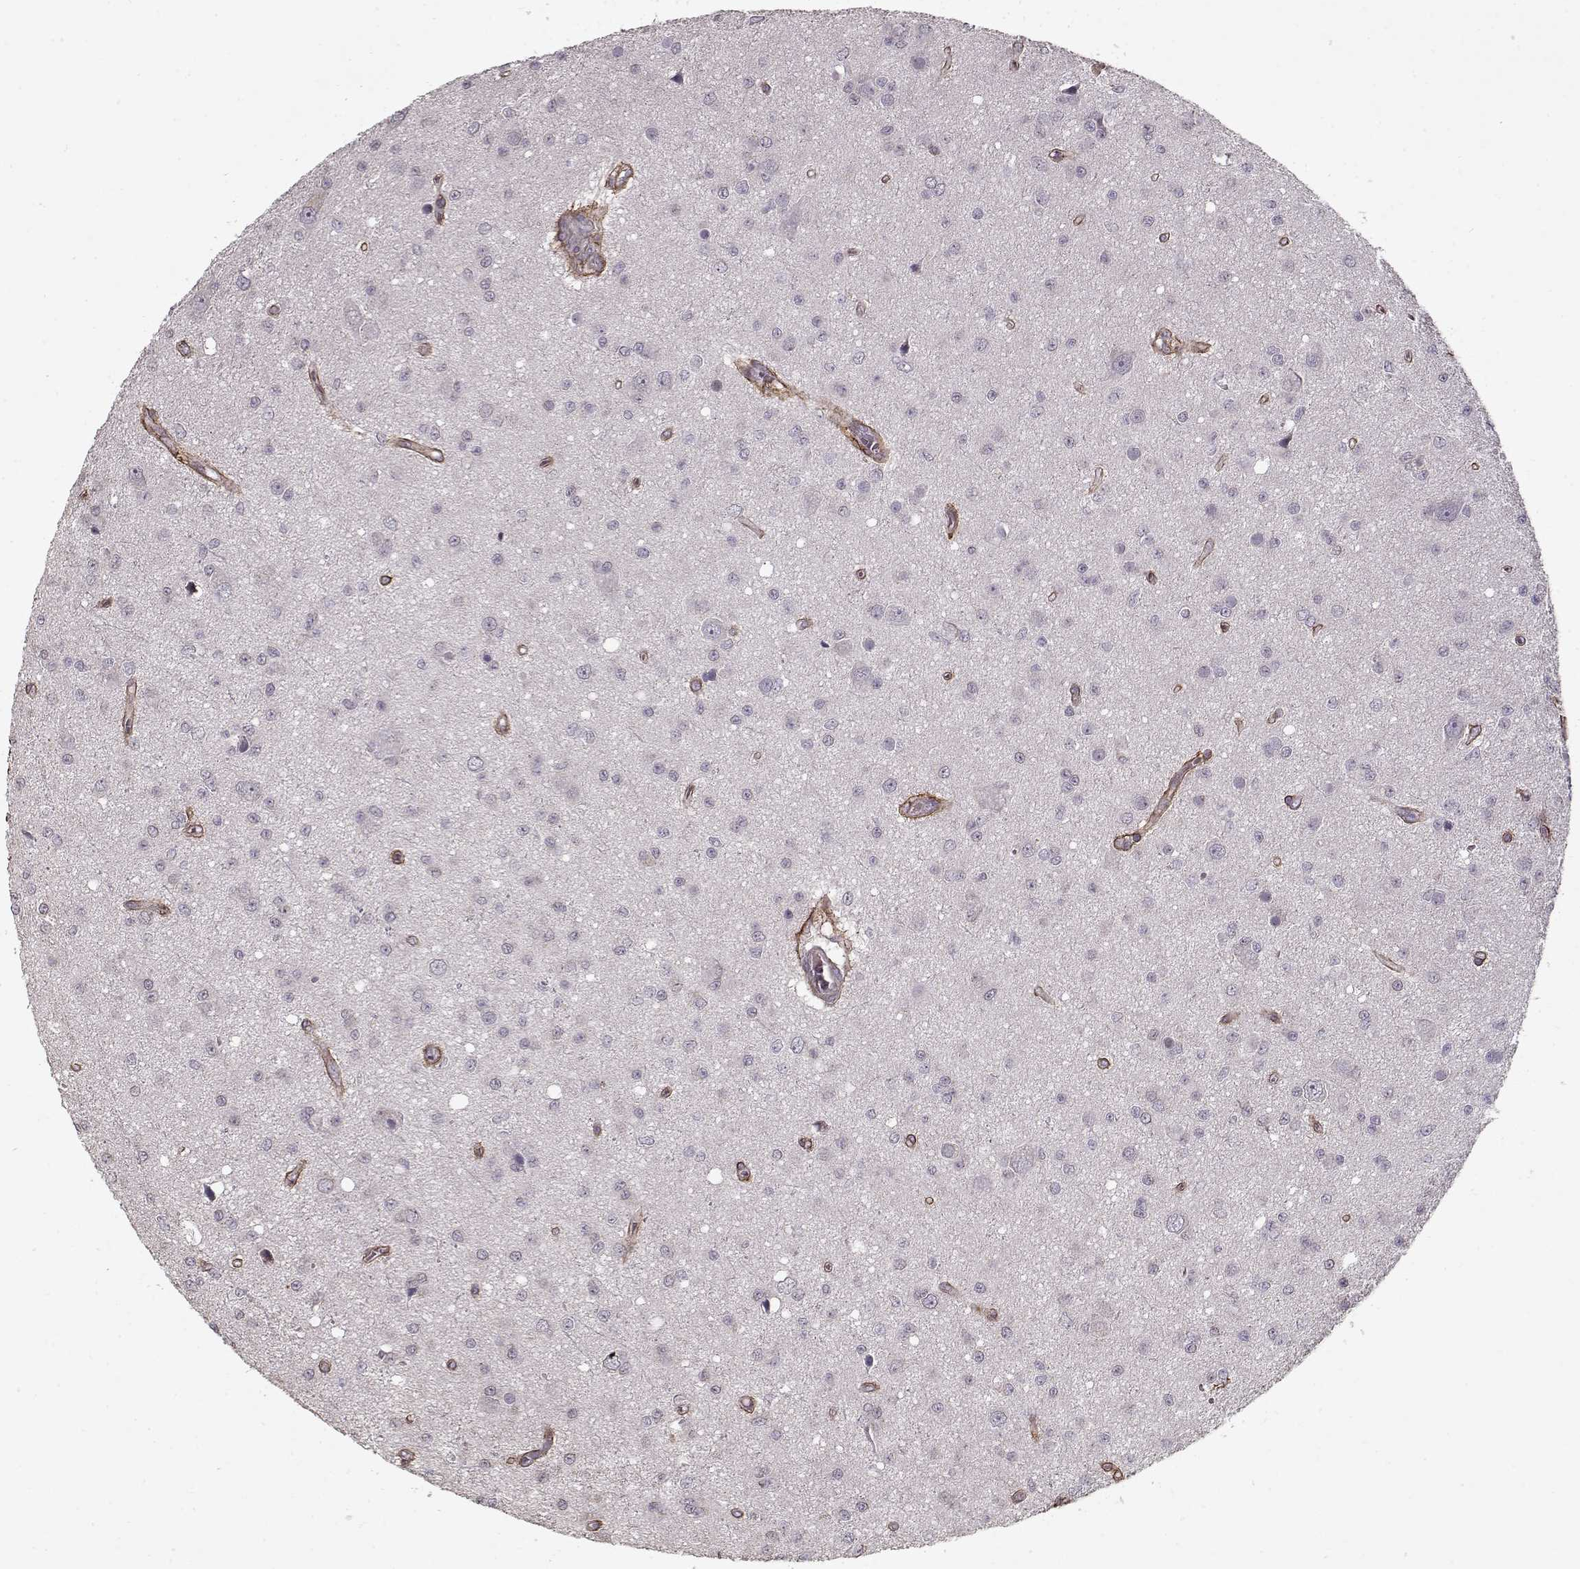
{"staining": {"intensity": "negative", "quantity": "none", "location": "none"}, "tissue": "glioma", "cell_type": "Tumor cells", "image_type": "cancer", "snomed": [{"axis": "morphology", "description": "Glioma, malignant, Low grade"}, {"axis": "topography", "description": "Brain"}], "caption": "Histopathology image shows no protein positivity in tumor cells of glioma tissue.", "gene": "LAMA2", "patient": {"sex": "female", "age": 45}}